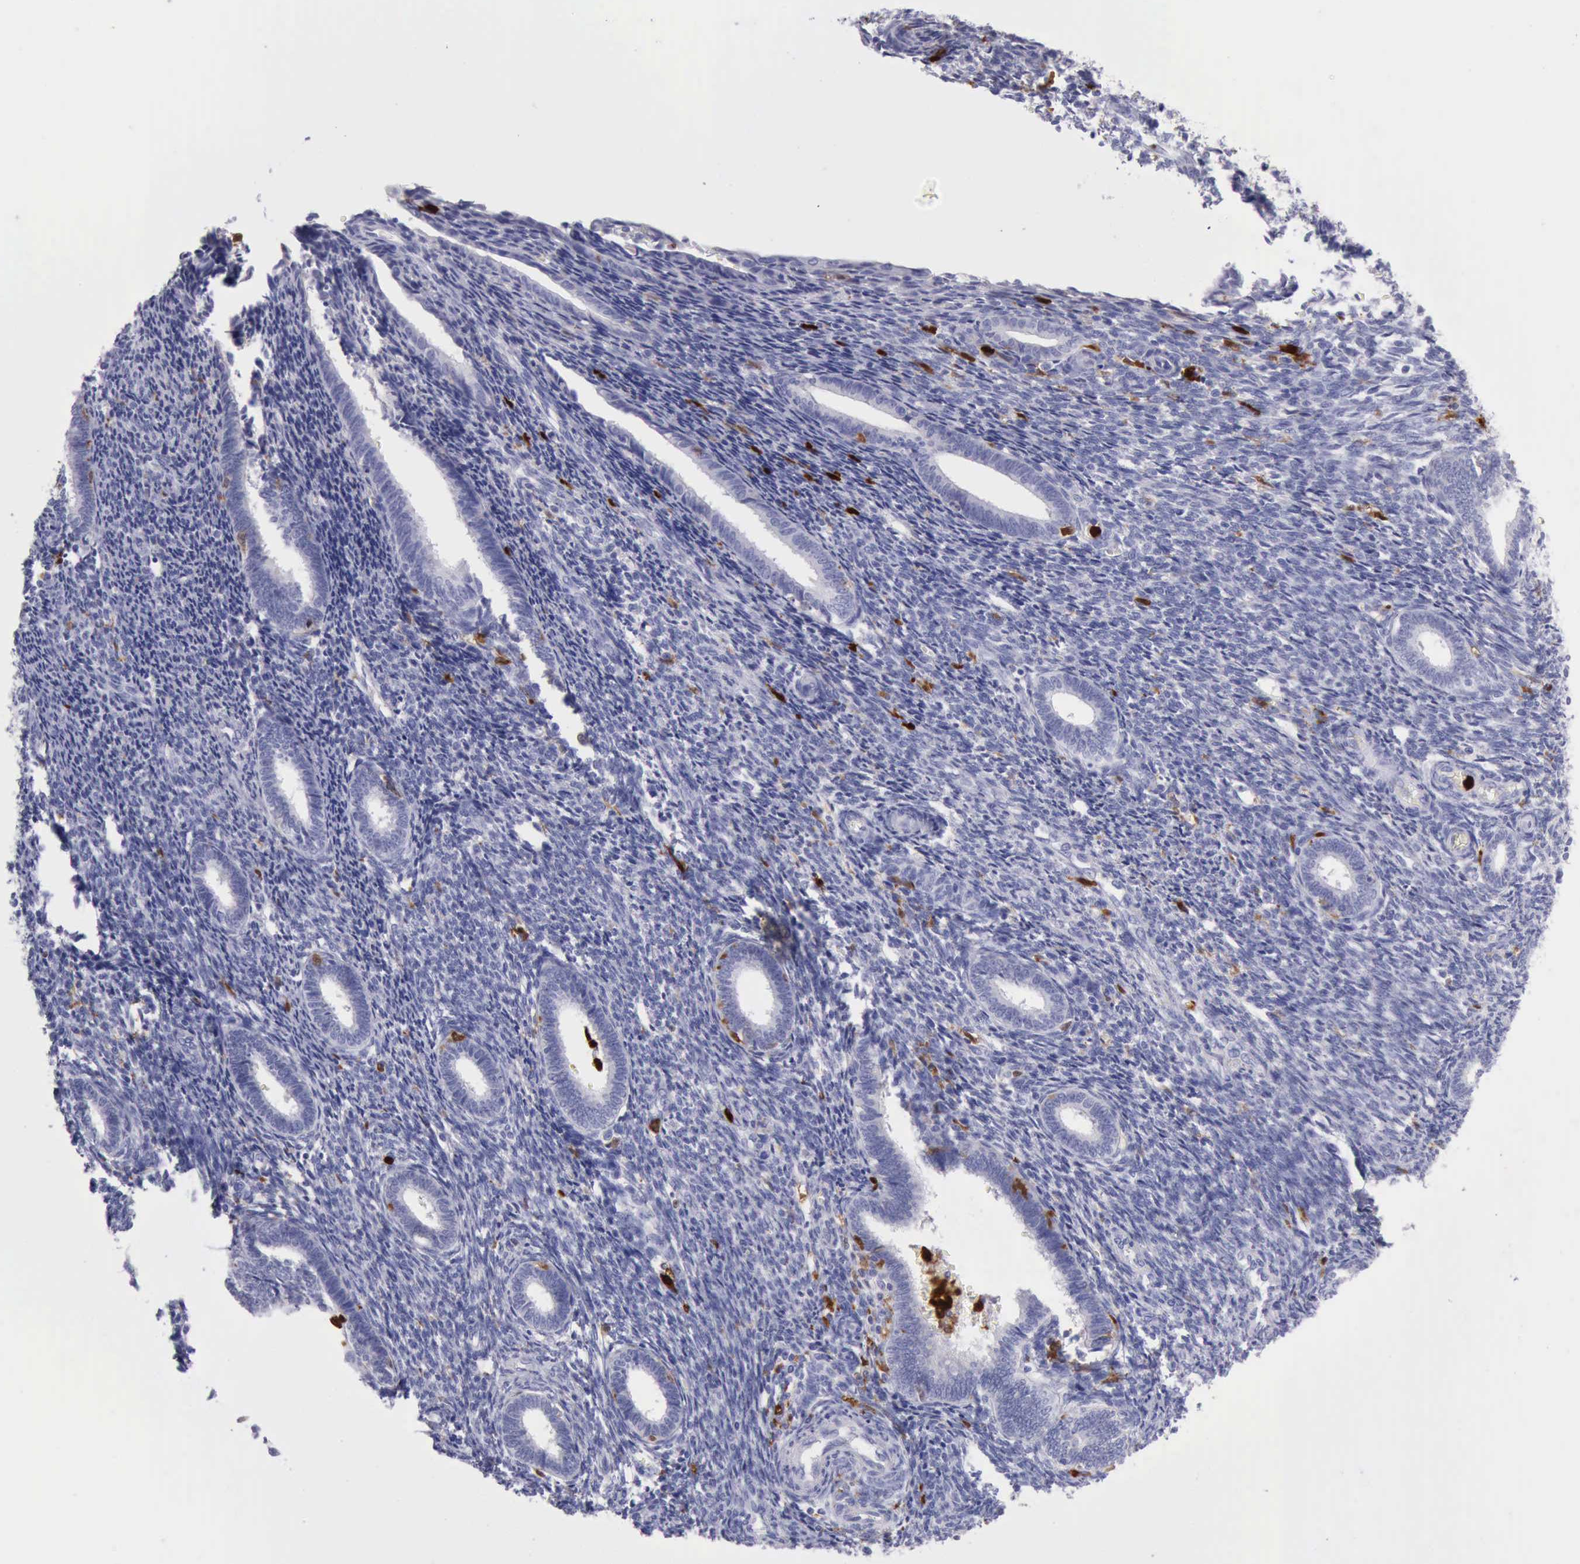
{"staining": {"intensity": "negative", "quantity": "none", "location": "none"}, "tissue": "endometrium", "cell_type": "Cells in endometrial stroma", "image_type": "normal", "snomed": [{"axis": "morphology", "description": "Normal tissue, NOS"}, {"axis": "topography", "description": "Endometrium"}], "caption": "The histopathology image exhibits no staining of cells in endometrial stroma in unremarkable endometrium. The staining is performed using DAB (3,3'-diaminobenzidine) brown chromogen with nuclei counter-stained in using hematoxylin.", "gene": "CSTA", "patient": {"sex": "female", "age": 27}}